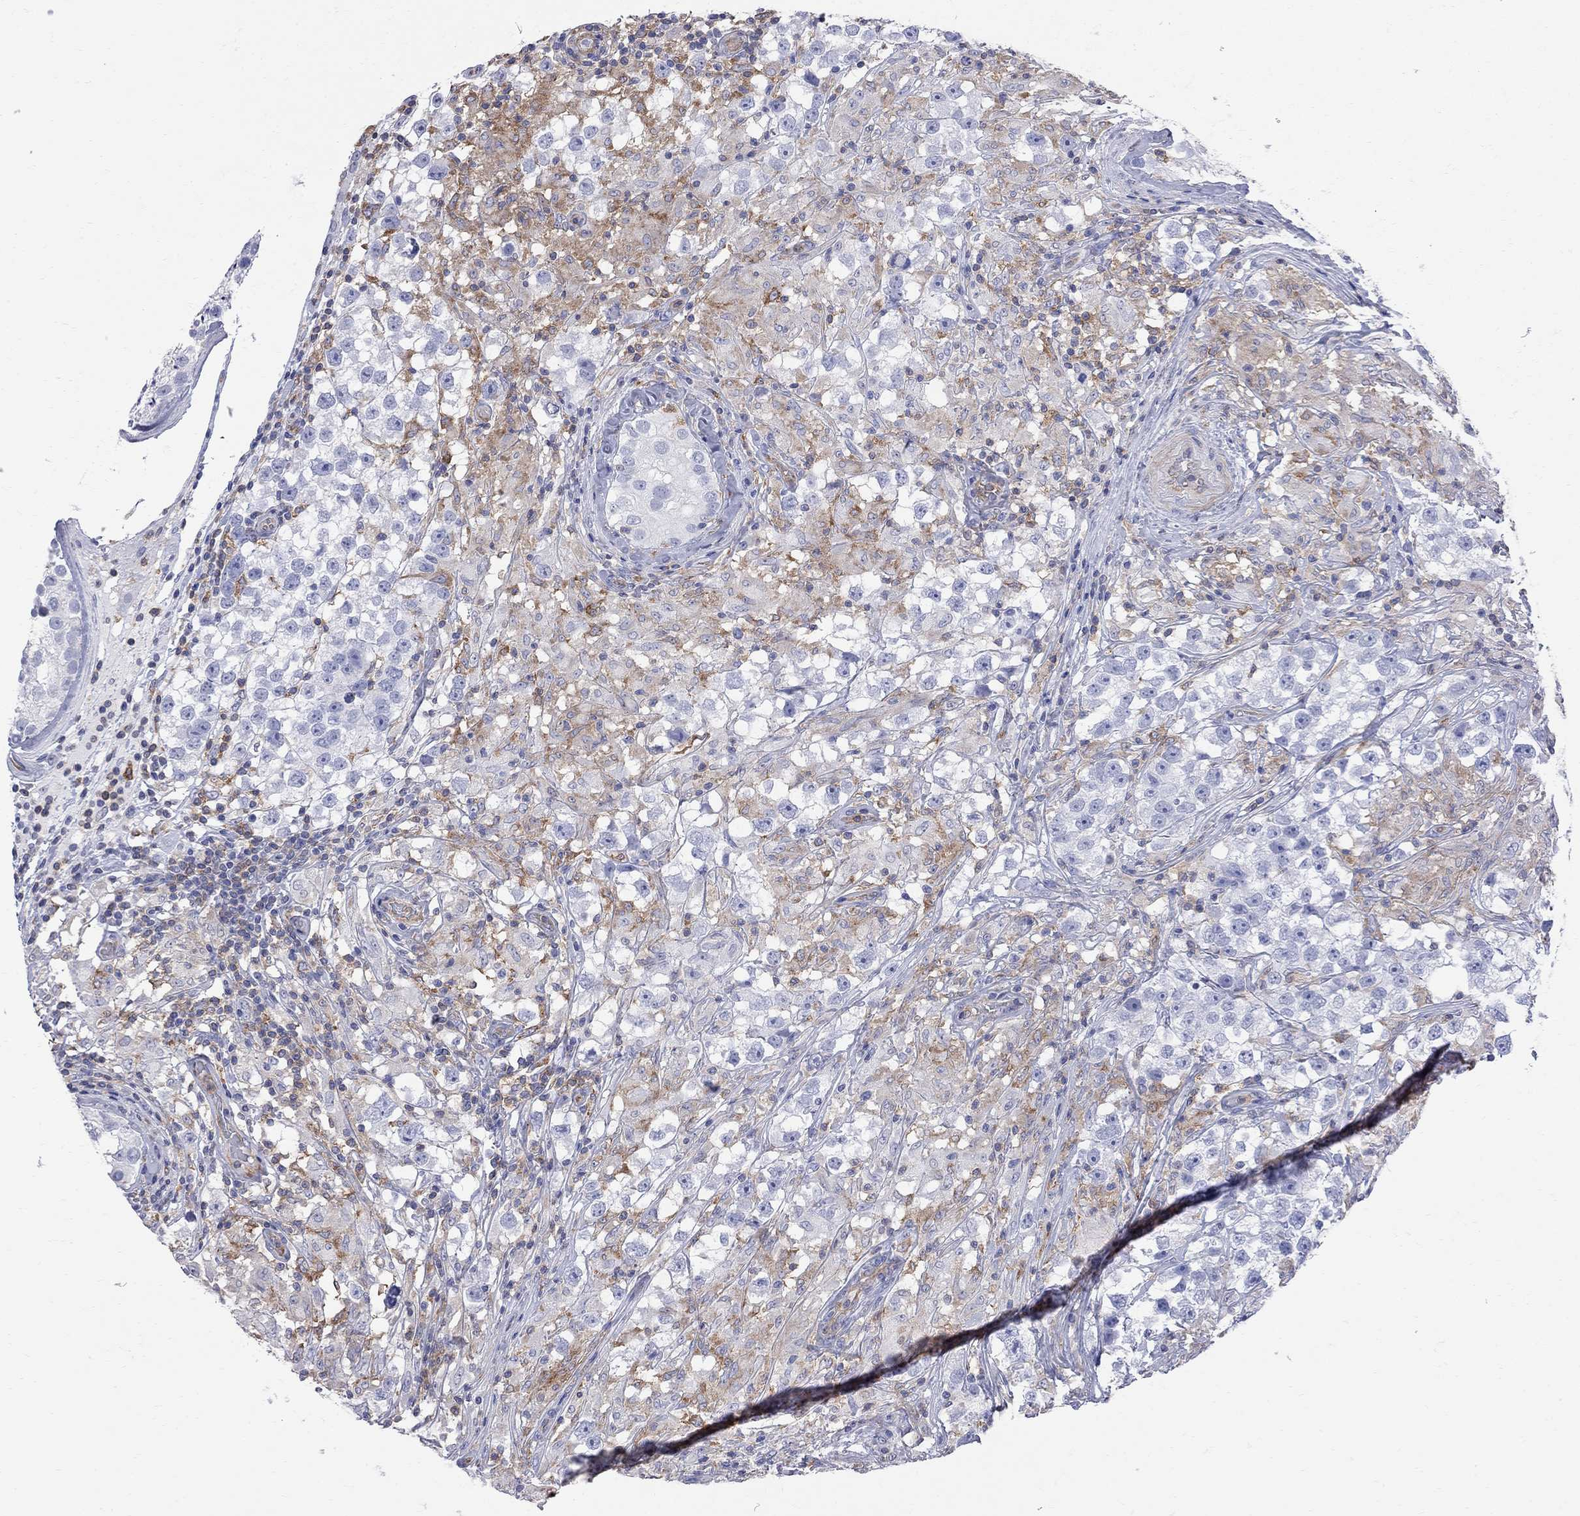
{"staining": {"intensity": "negative", "quantity": "none", "location": "none"}, "tissue": "testis cancer", "cell_type": "Tumor cells", "image_type": "cancer", "snomed": [{"axis": "morphology", "description": "Seminoma, NOS"}, {"axis": "topography", "description": "Testis"}], "caption": "IHC of testis seminoma reveals no expression in tumor cells.", "gene": "ABI3", "patient": {"sex": "male", "age": 46}}